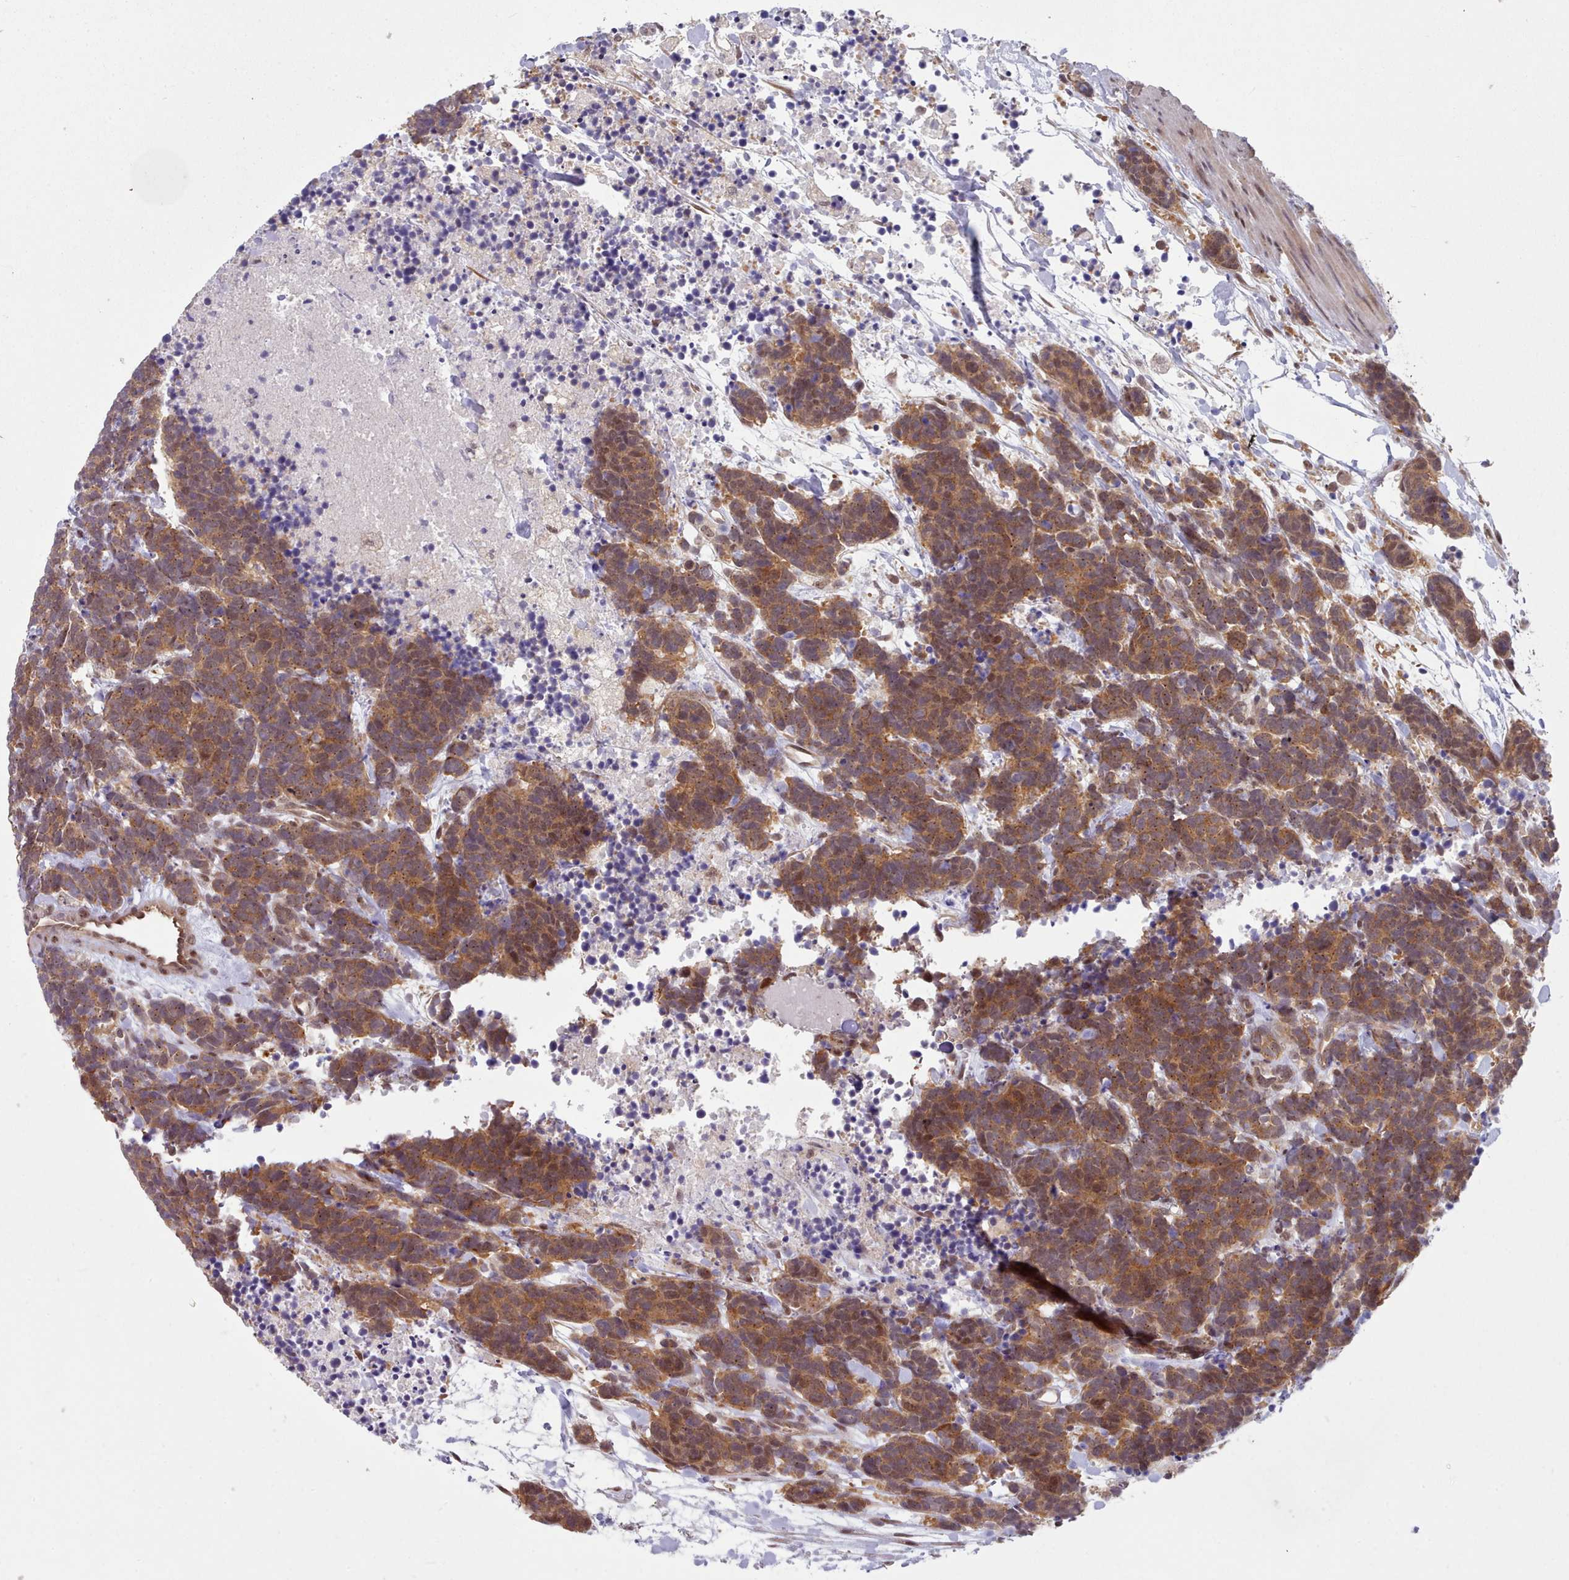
{"staining": {"intensity": "moderate", "quantity": ">75%", "location": "cytoplasmic/membranous,nuclear"}, "tissue": "carcinoid", "cell_type": "Tumor cells", "image_type": "cancer", "snomed": [{"axis": "morphology", "description": "Carcinoma, NOS"}, {"axis": "morphology", "description": "Carcinoid, malignant, NOS"}, {"axis": "topography", "description": "Prostate"}], "caption": "Carcinoid tissue exhibits moderate cytoplasmic/membranous and nuclear expression in about >75% of tumor cells", "gene": "CES3", "patient": {"sex": "male", "age": 57}}